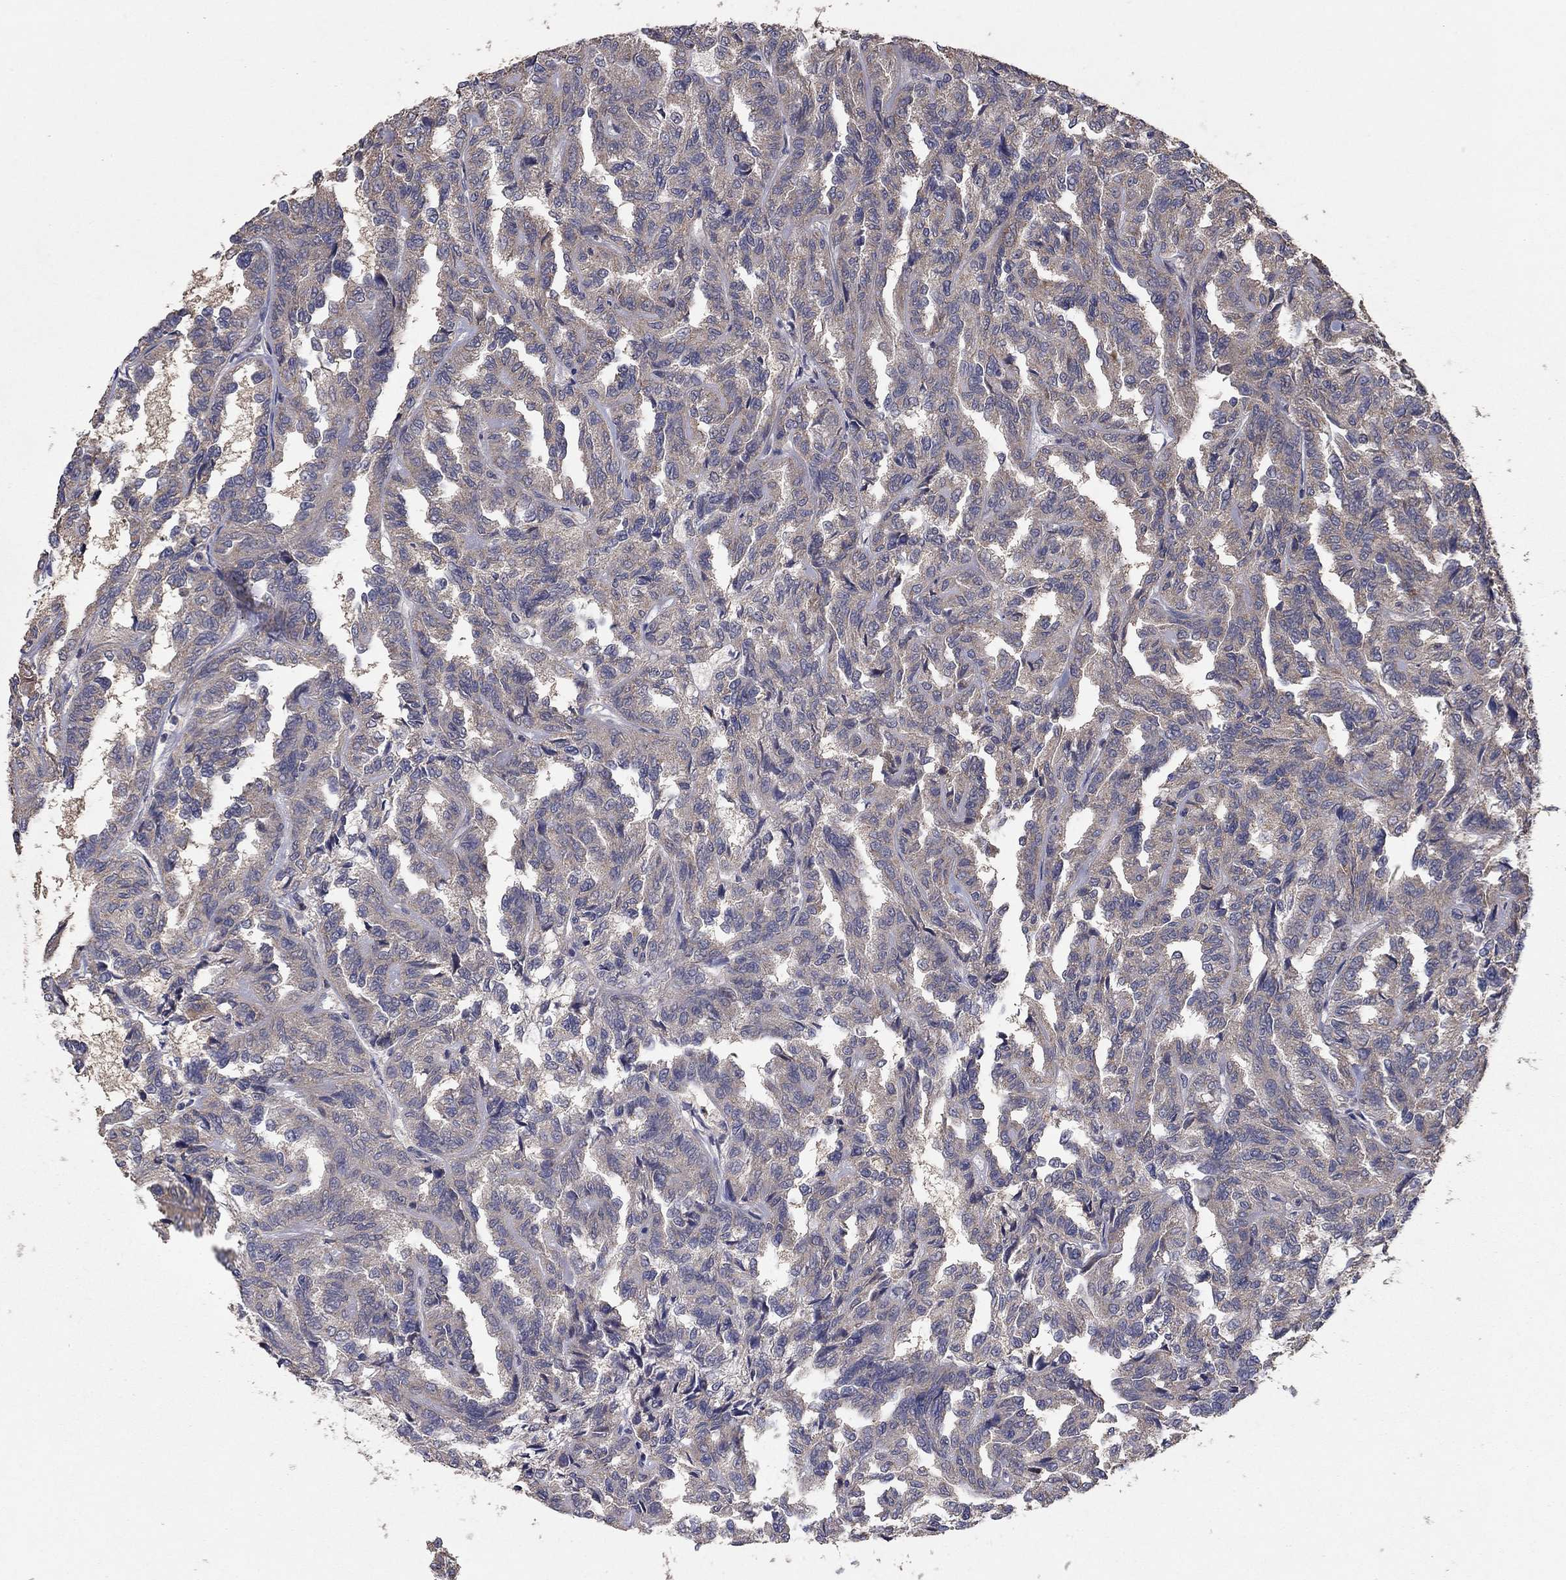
{"staining": {"intensity": "negative", "quantity": "none", "location": "none"}, "tissue": "renal cancer", "cell_type": "Tumor cells", "image_type": "cancer", "snomed": [{"axis": "morphology", "description": "Adenocarcinoma, NOS"}, {"axis": "topography", "description": "Kidney"}], "caption": "Human renal cancer (adenocarcinoma) stained for a protein using immunohistochemistry (IHC) reveals no staining in tumor cells.", "gene": "FLT4", "patient": {"sex": "male", "age": 79}}